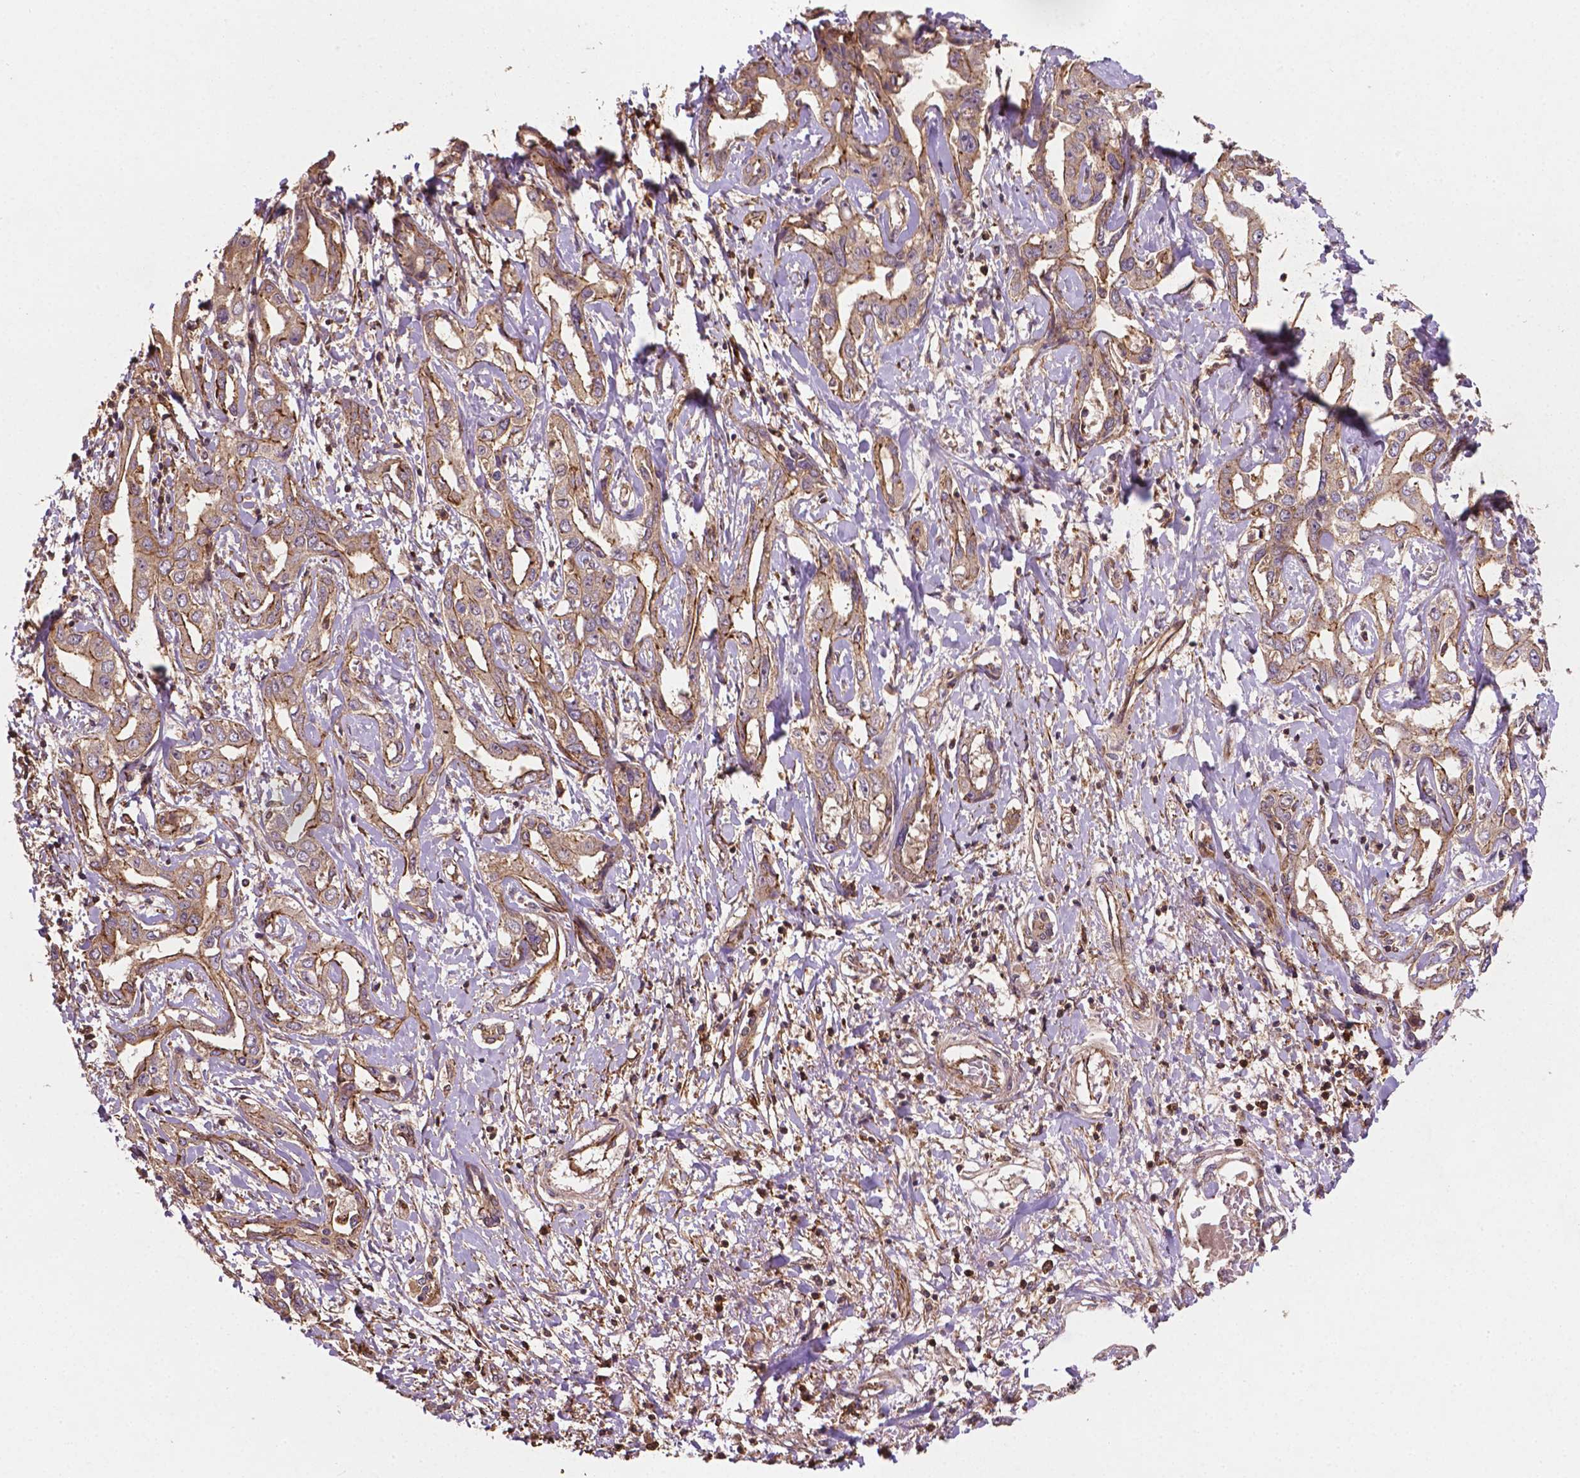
{"staining": {"intensity": "weak", "quantity": ">75%", "location": "cytoplasmic/membranous"}, "tissue": "liver cancer", "cell_type": "Tumor cells", "image_type": "cancer", "snomed": [{"axis": "morphology", "description": "Cholangiocarcinoma"}, {"axis": "topography", "description": "Liver"}], "caption": "Immunohistochemistry of human cholangiocarcinoma (liver) reveals low levels of weak cytoplasmic/membranous staining in about >75% of tumor cells.", "gene": "ZMYND19", "patient": {"sex": "male", "age": 59}}